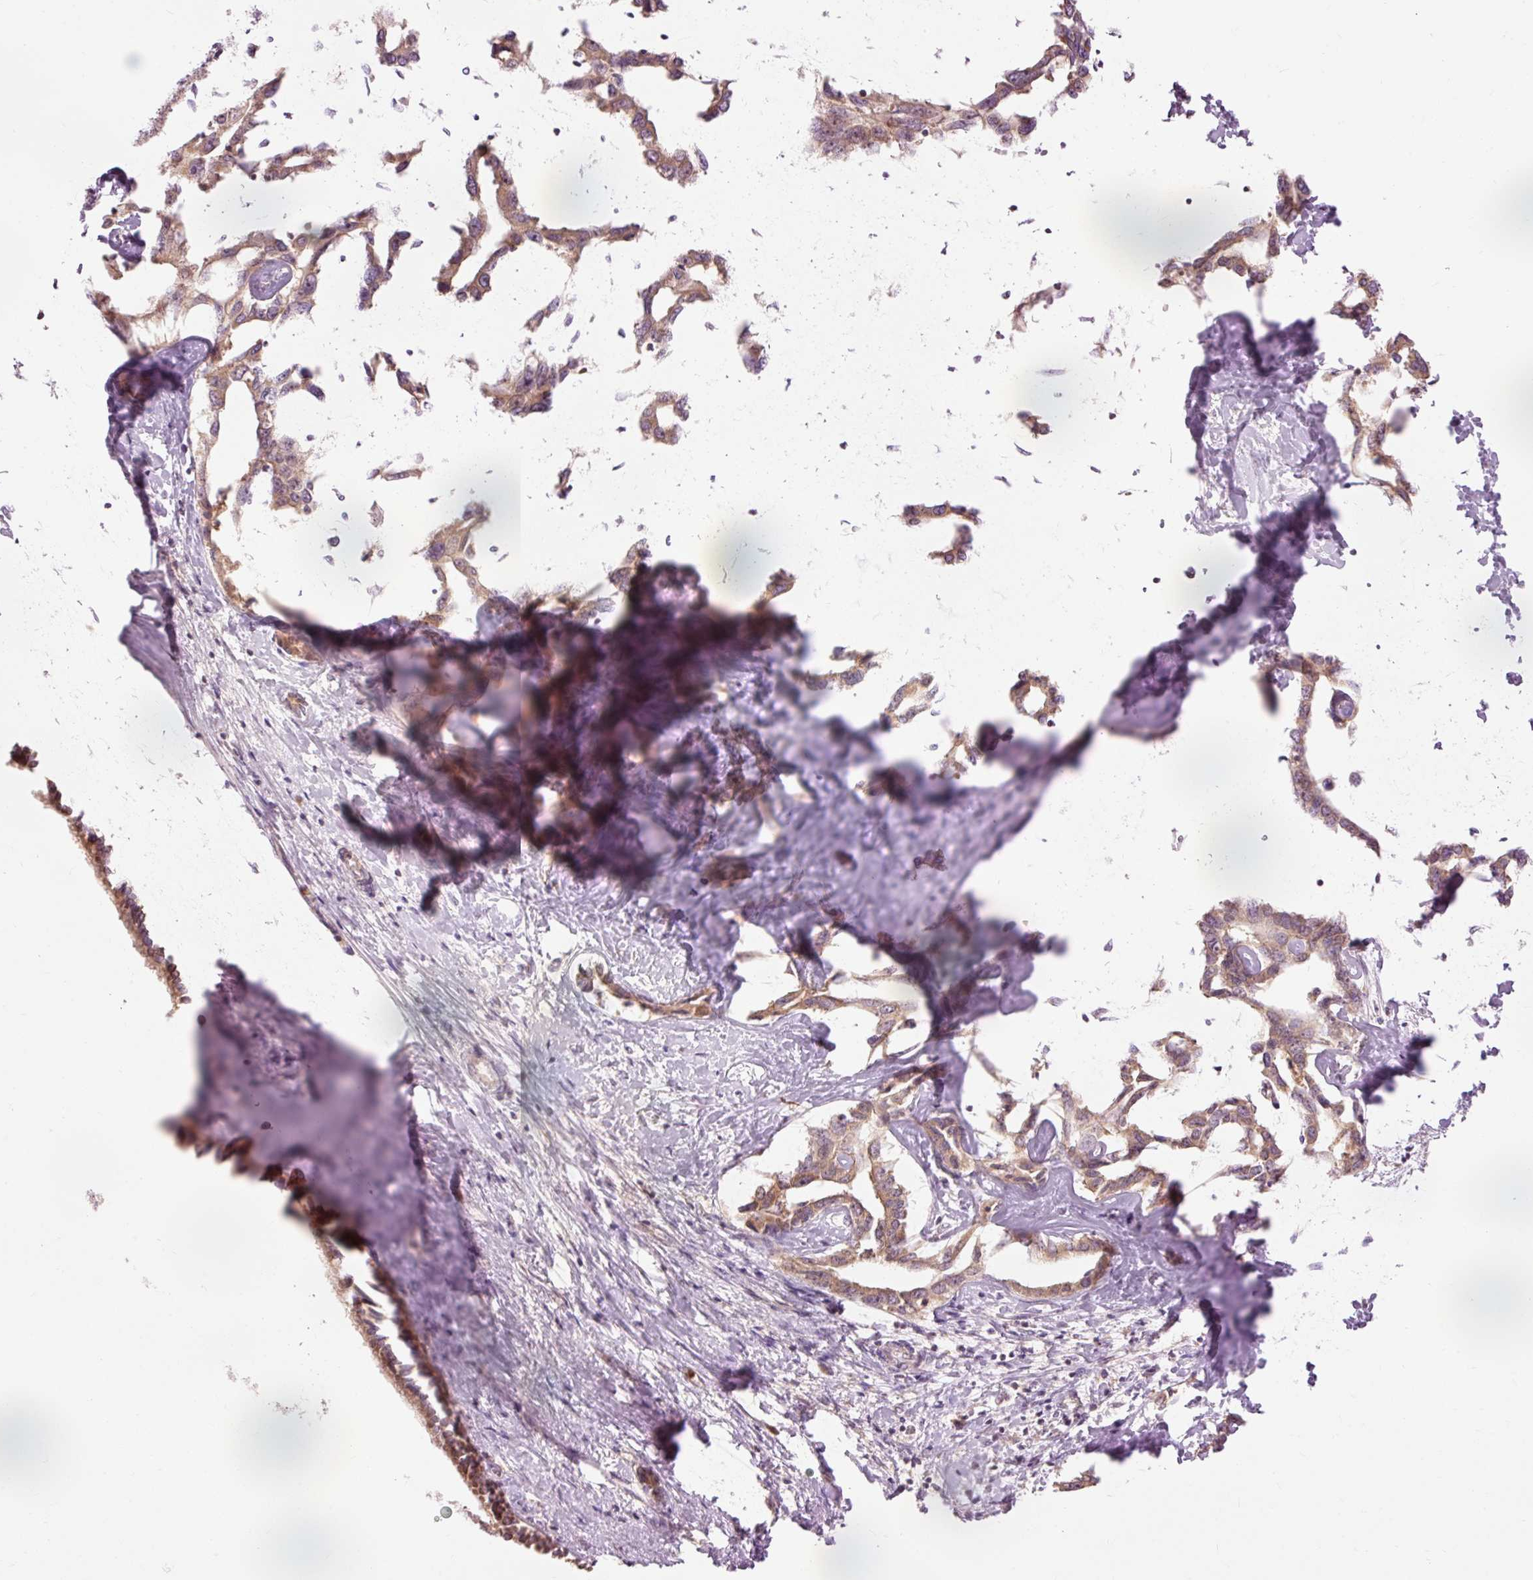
{"staining": {"intensity": "weak", "quantity": ">75%", "location": "cytoplasmic/membranous"}, "tissue": "liver cancer", "cell_type": "Tumor cells", "image_type": "cancer", "snomed": [{"axis": "morphology", "description": "Cholangiocarcinoma"}, {"axis": "topography", "description": "Liver"}], "caption": "Liver cholangiocarcinoma was stained to show a protein in brown. There is low levels of weak cytoplasmic/membranous staining in about >75% of tumor cells.", "gene": "PRDX5", "patient": {"sex": "male", "age": 59}}